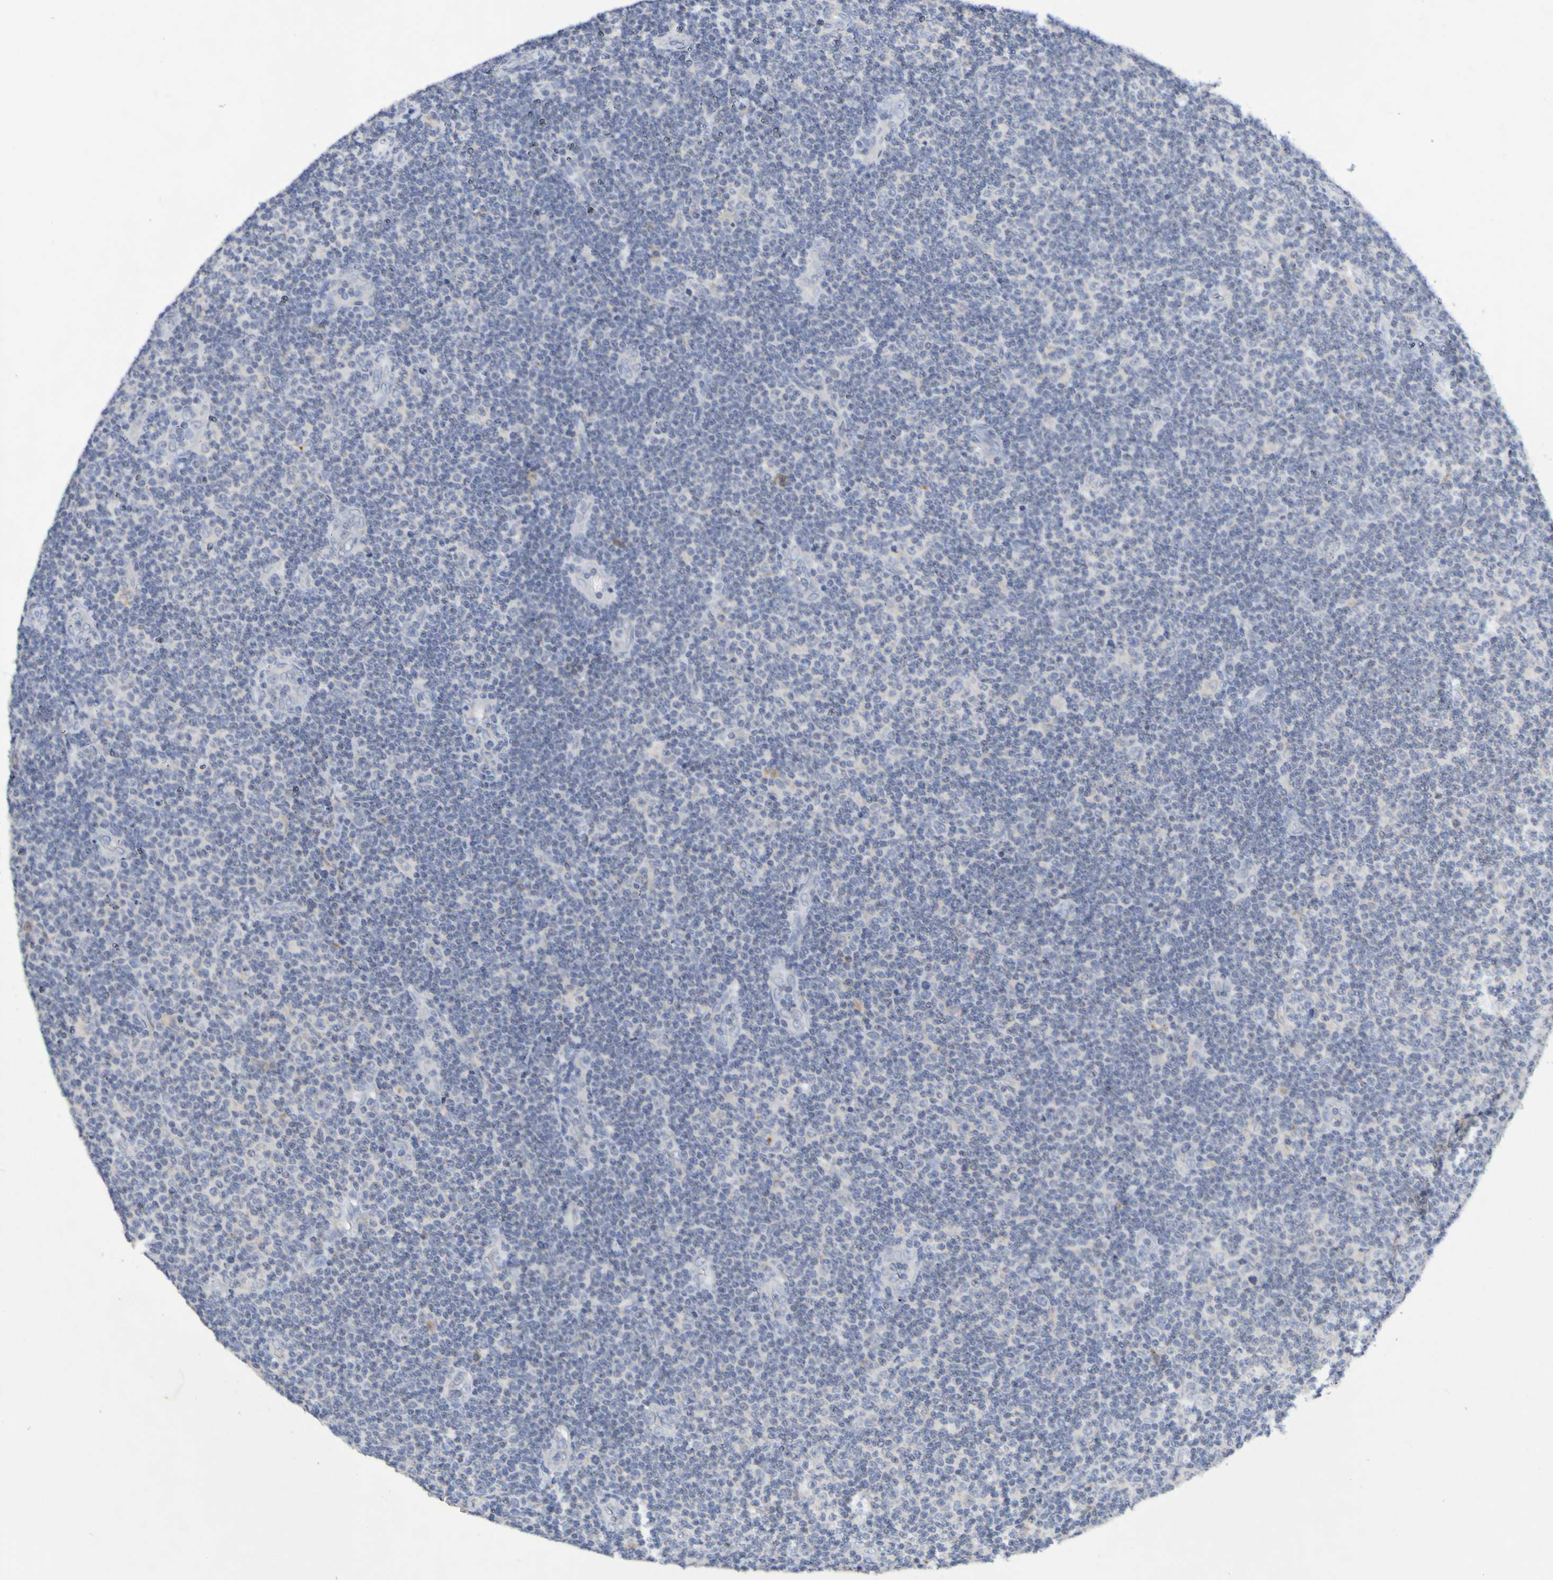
{"staining": {"intensity": "negative", "quantity": "none", "location": "none"}, "tissue": "lymphoma", "cell_type": "Tumor cells", "image_type": "cancer", "snomed": [{"axis": "morphology", "description": "Malignant lymphoma, non-Hodgkin's type, Low grade"}, {"axis": "topography", "description": "Lymph node"}], "caption": "Human lymphoma stained for a protein using immunohistochemistry (IHC) reveals no staining in tumor cells.", "gene": "PTP4A2", "patient": {"sex": "male", "age": 83}}